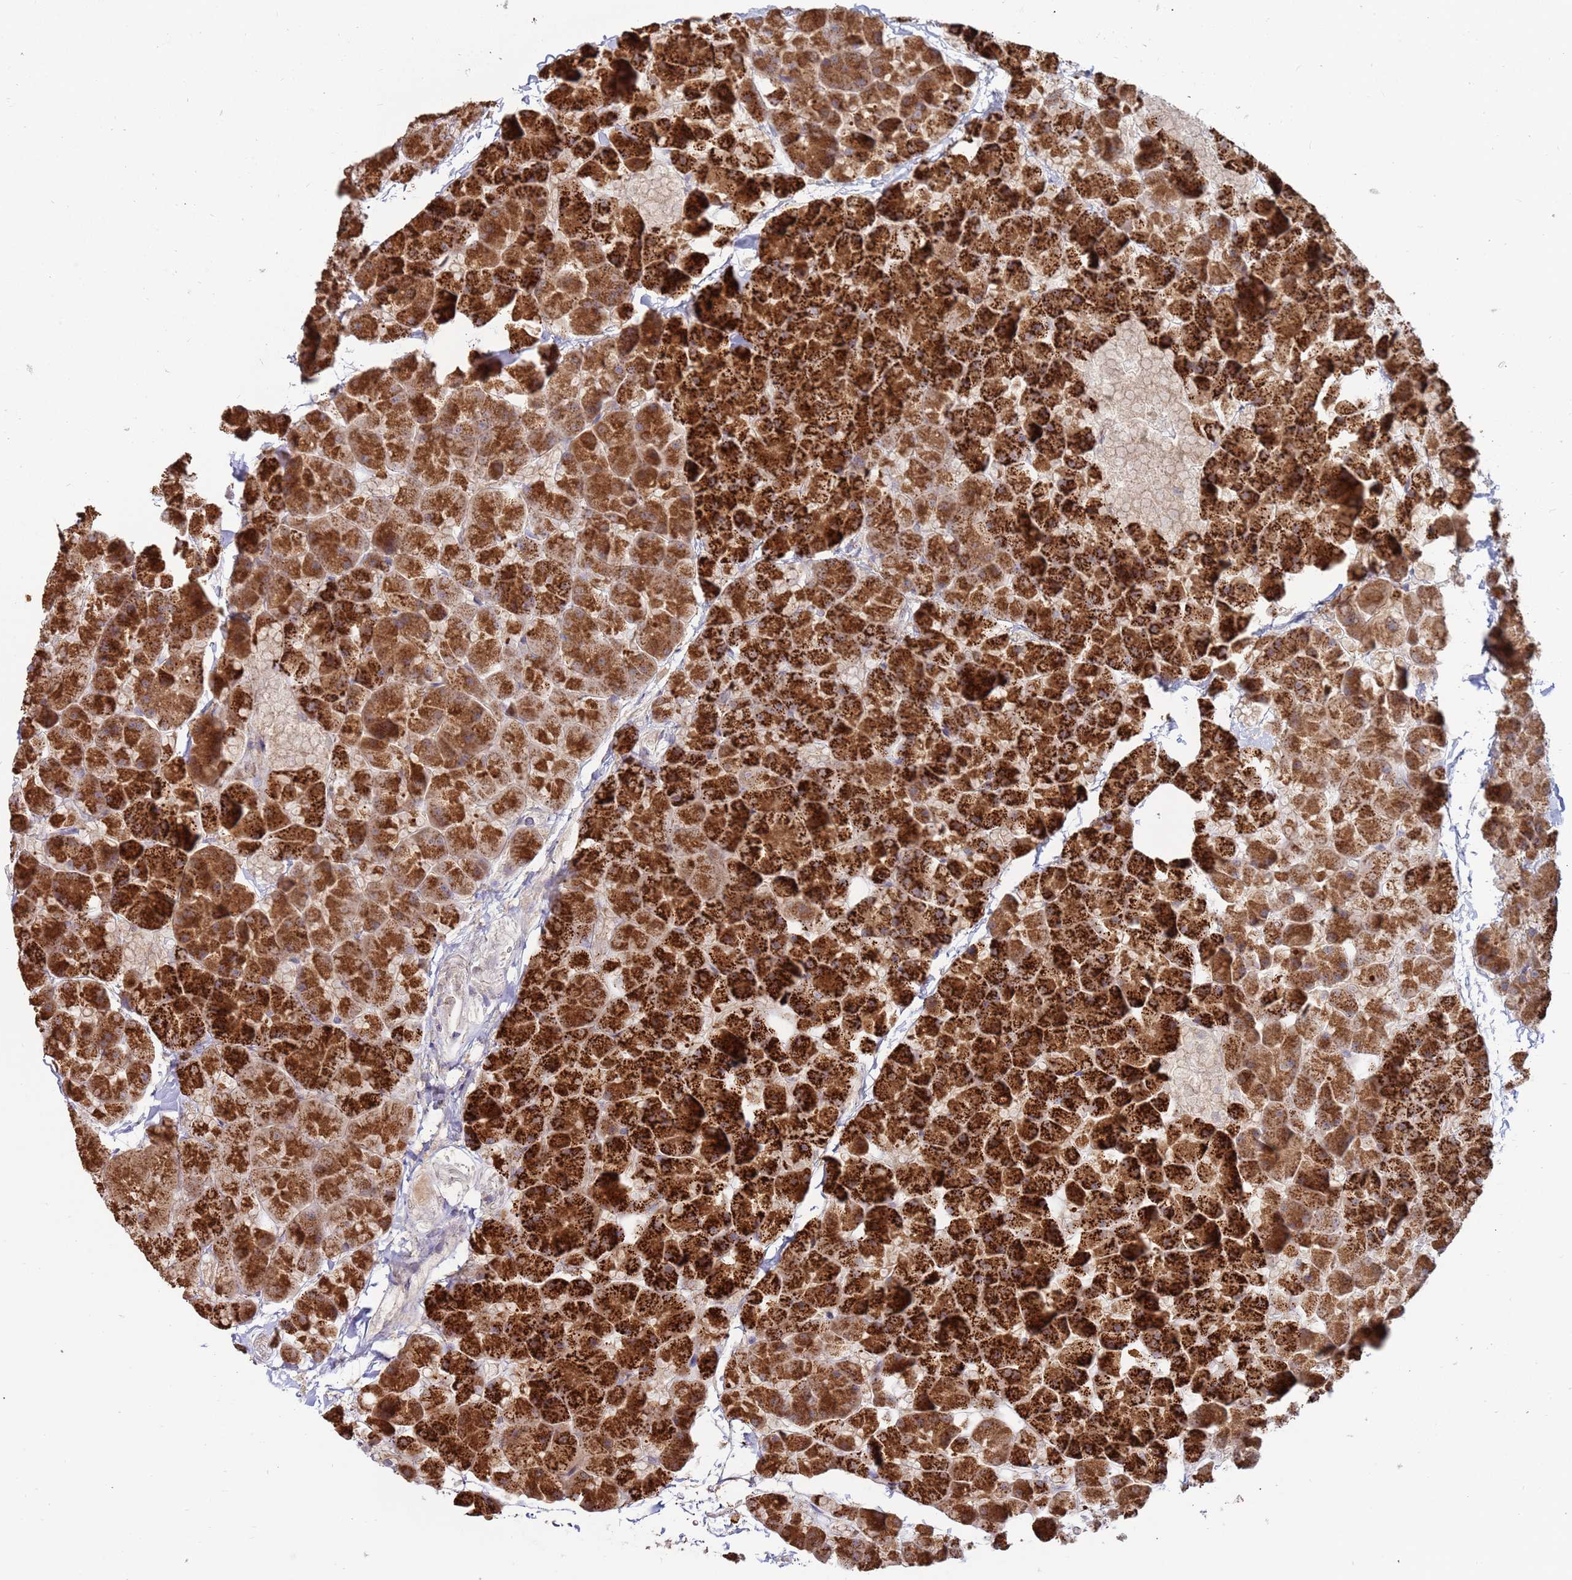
{"staining": {"intensity": "strong", "quantity": ">75%", "location": "cytoplasmic/membranous"}, "tissue": "pancreas", "cell_type": "Exocrine glandular cells", "image_type": "normal", "snomed": [{"axis": "morphology", "description": "Normal tissue, NOS"}, {"axis": "topography", "description": "Pancreas"}], "caption": "Approximately >75% of exocrine glandular cells in unremarkable pancreas exhibit strong cytoplasmic/membranous protein staining as visualized by brown immunohistochemical staining.", "gene": "VRK2", "patient": {"sex": "male", "age": 35}}